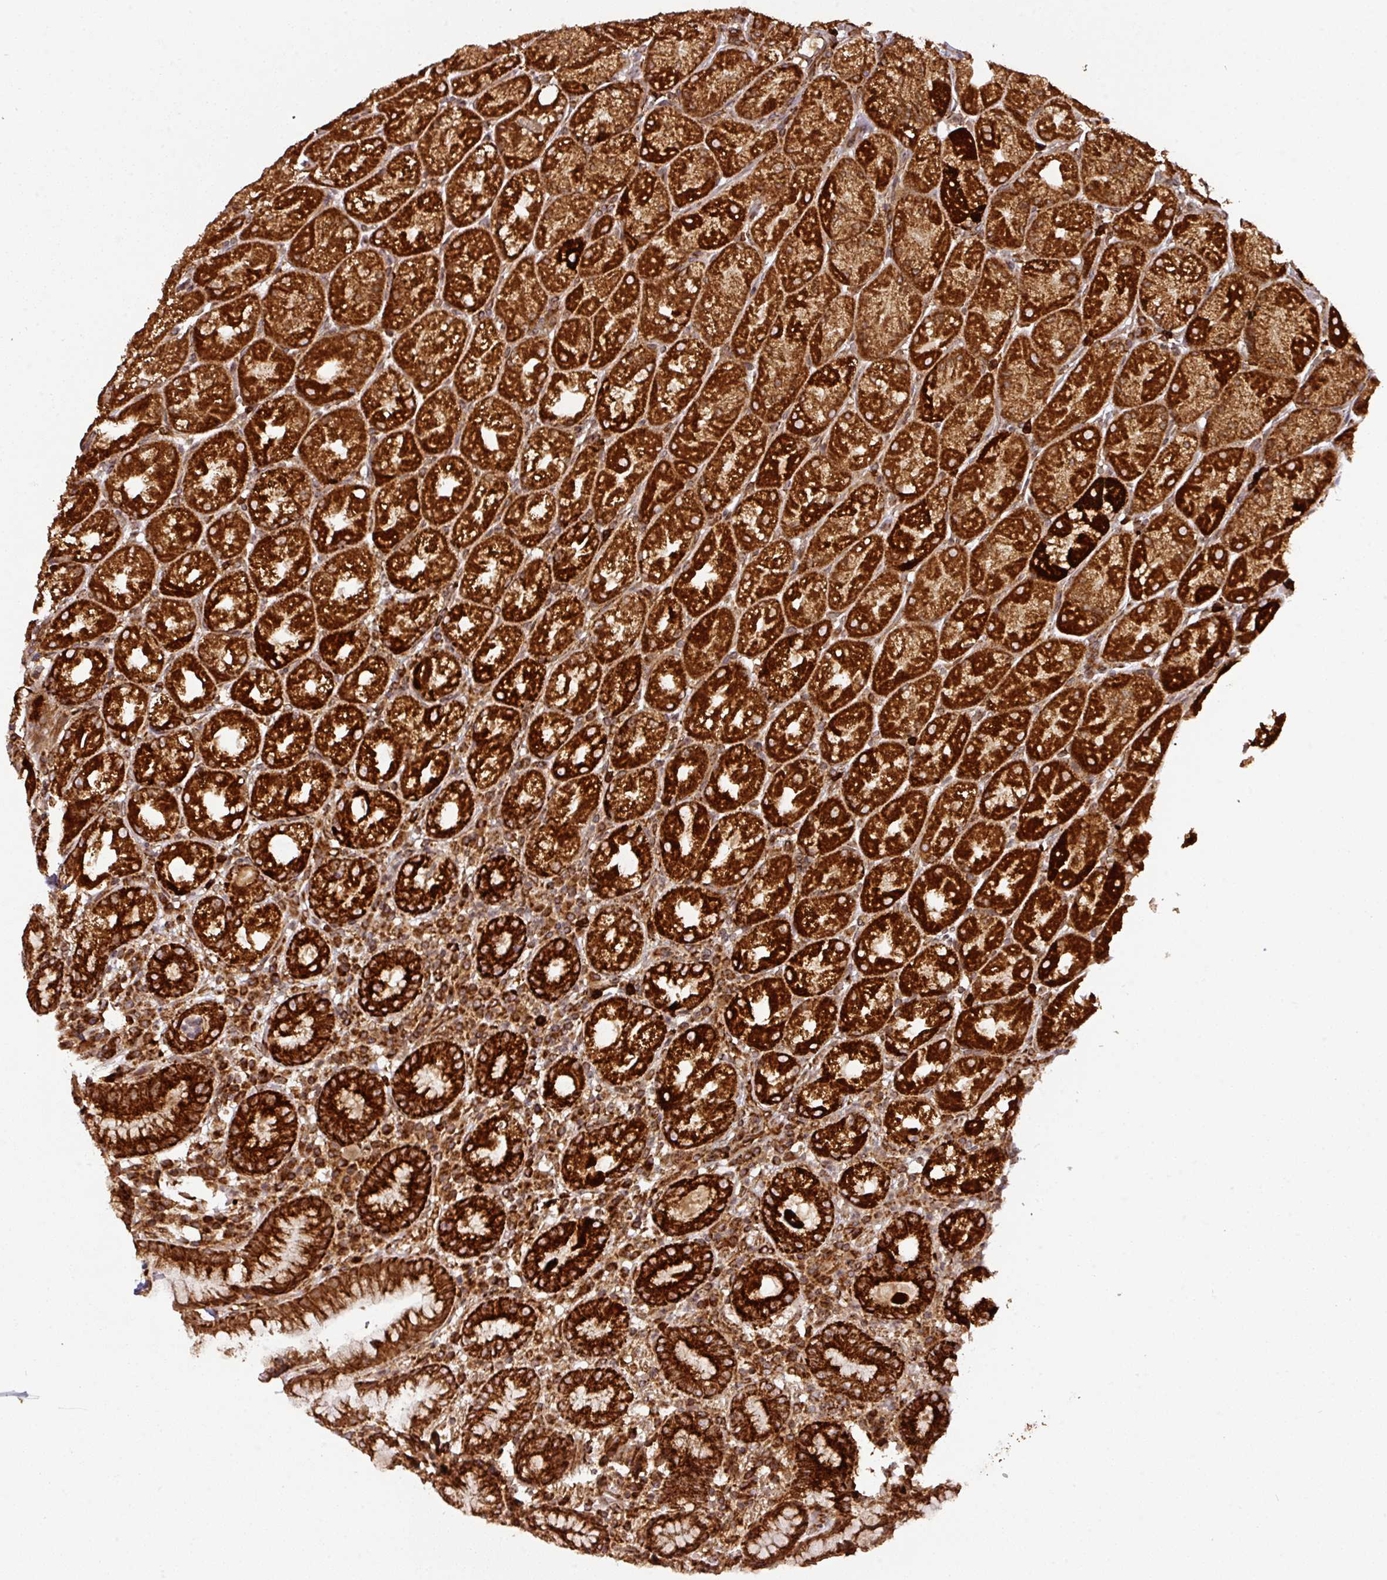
{"staining": {"intensity": "strong", "quantity": ">75%", "location": "cytoplasmic/membranous"}, "tissue": "stomach", "cell_type": "Glandular cells", "image_type": "normal", "snomed": [{"axis": "morphology", "description": "Normal tissue, NOS"}, {"axis": "topography", "description": "Stomach, upper"}], "caption": "Unremarkable stomach displays strong cytoplasmic/membranous expression in approximately >75% of glandular cells.", "gene": "TRAP1", "patient": {"sex": "male", "age": 52}}